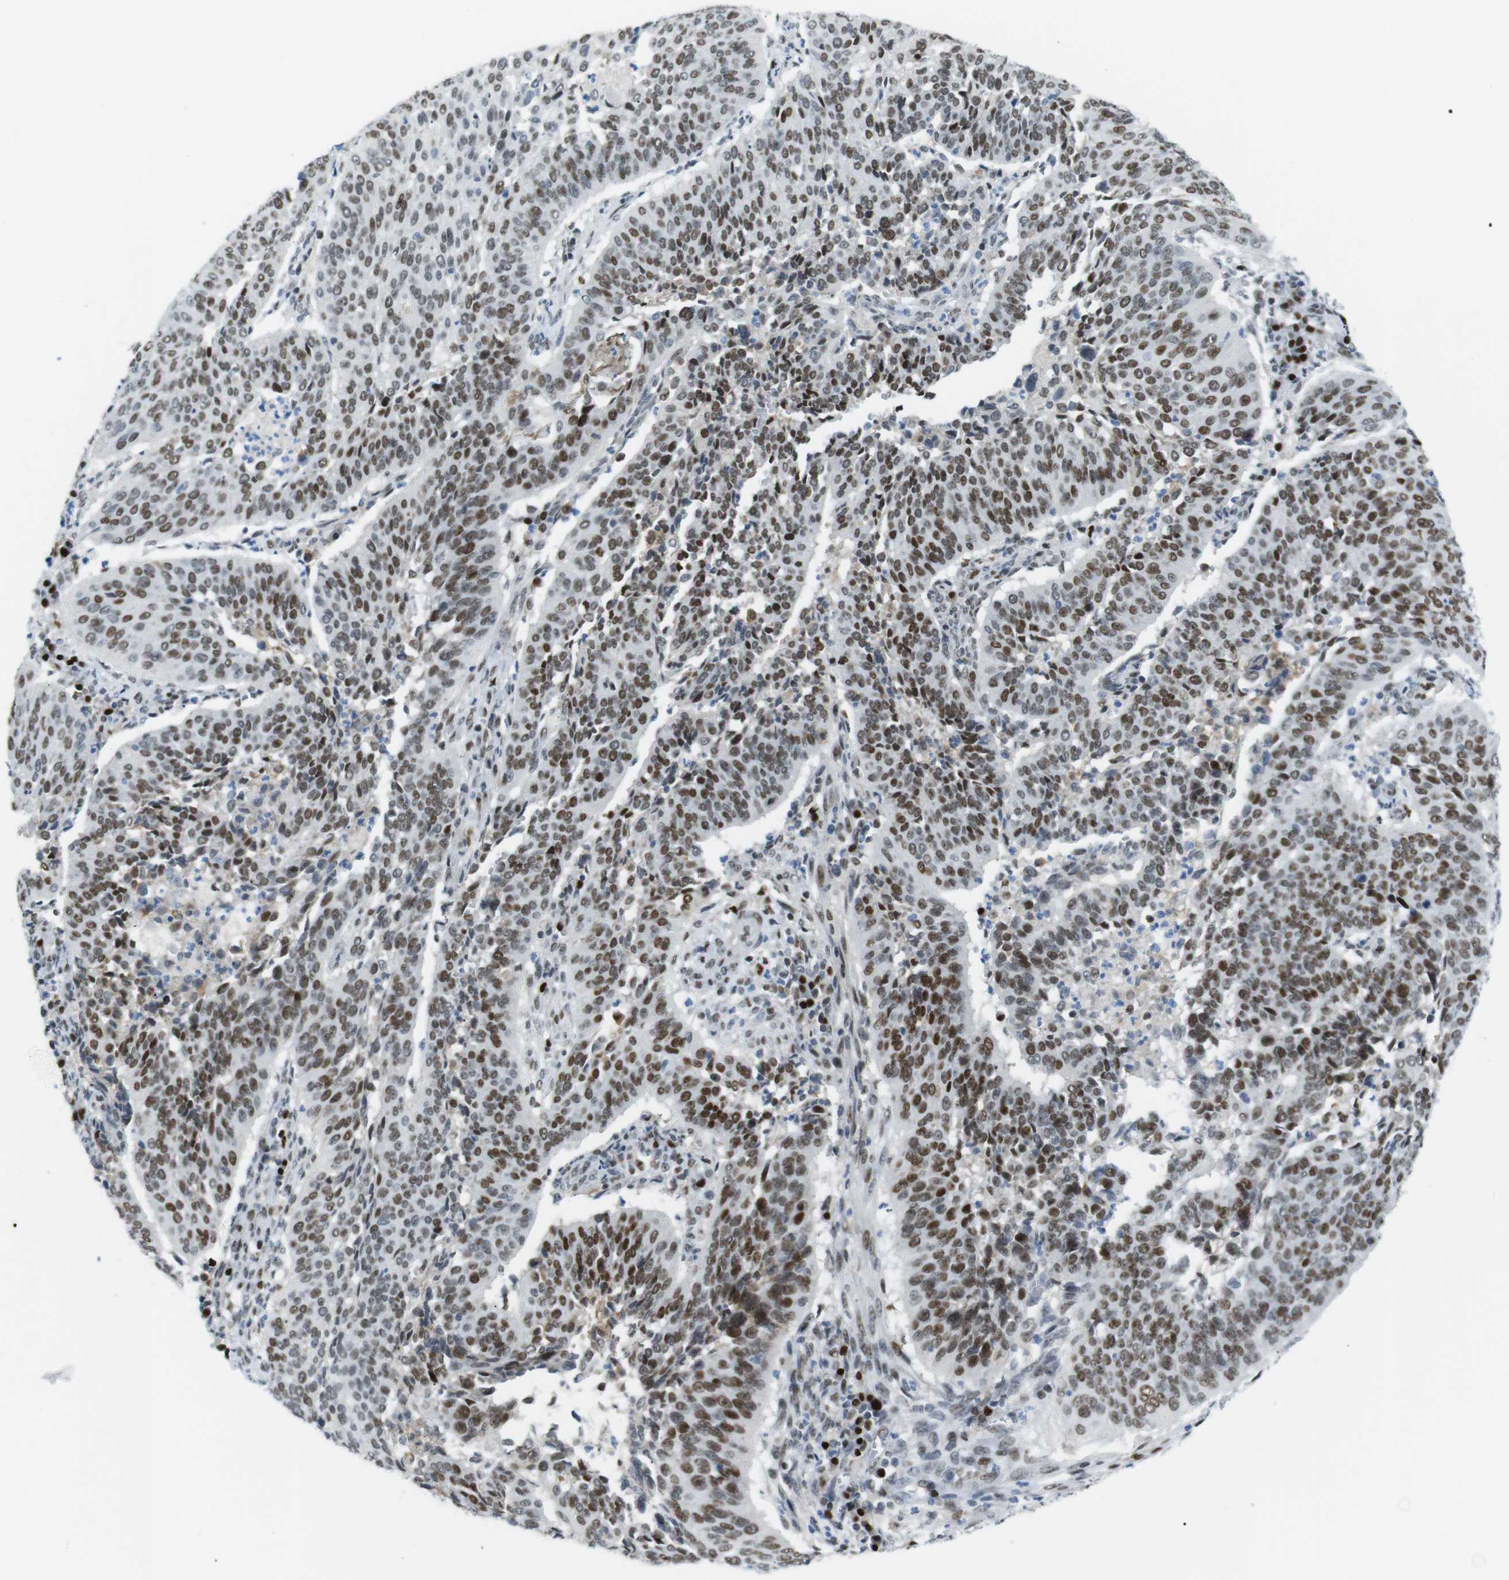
{"staining": {"intensity": "moderate", "quantity": ">75%", "location": "nuclear"}, "tissue": "cervical cancer", "cell_type": "Tumor cells", "image_type": "cancer", "snomed": [{"axis": "morphology", "description": "Normal tissue, NOS"}, {"axis": "morphology", "description": "Squamous cell carcinoma, NOS"}, {"axis": "topography", "description": "Cervix"}], "caption": "Squamous cell carcinoma (cervical) was stained to show a protein in brown. There is medium levels of moderate nuclear staining in about >75% of tumor cells.", "gene": "RIOX2", "patient": {"sex": "female", "age": 39}}